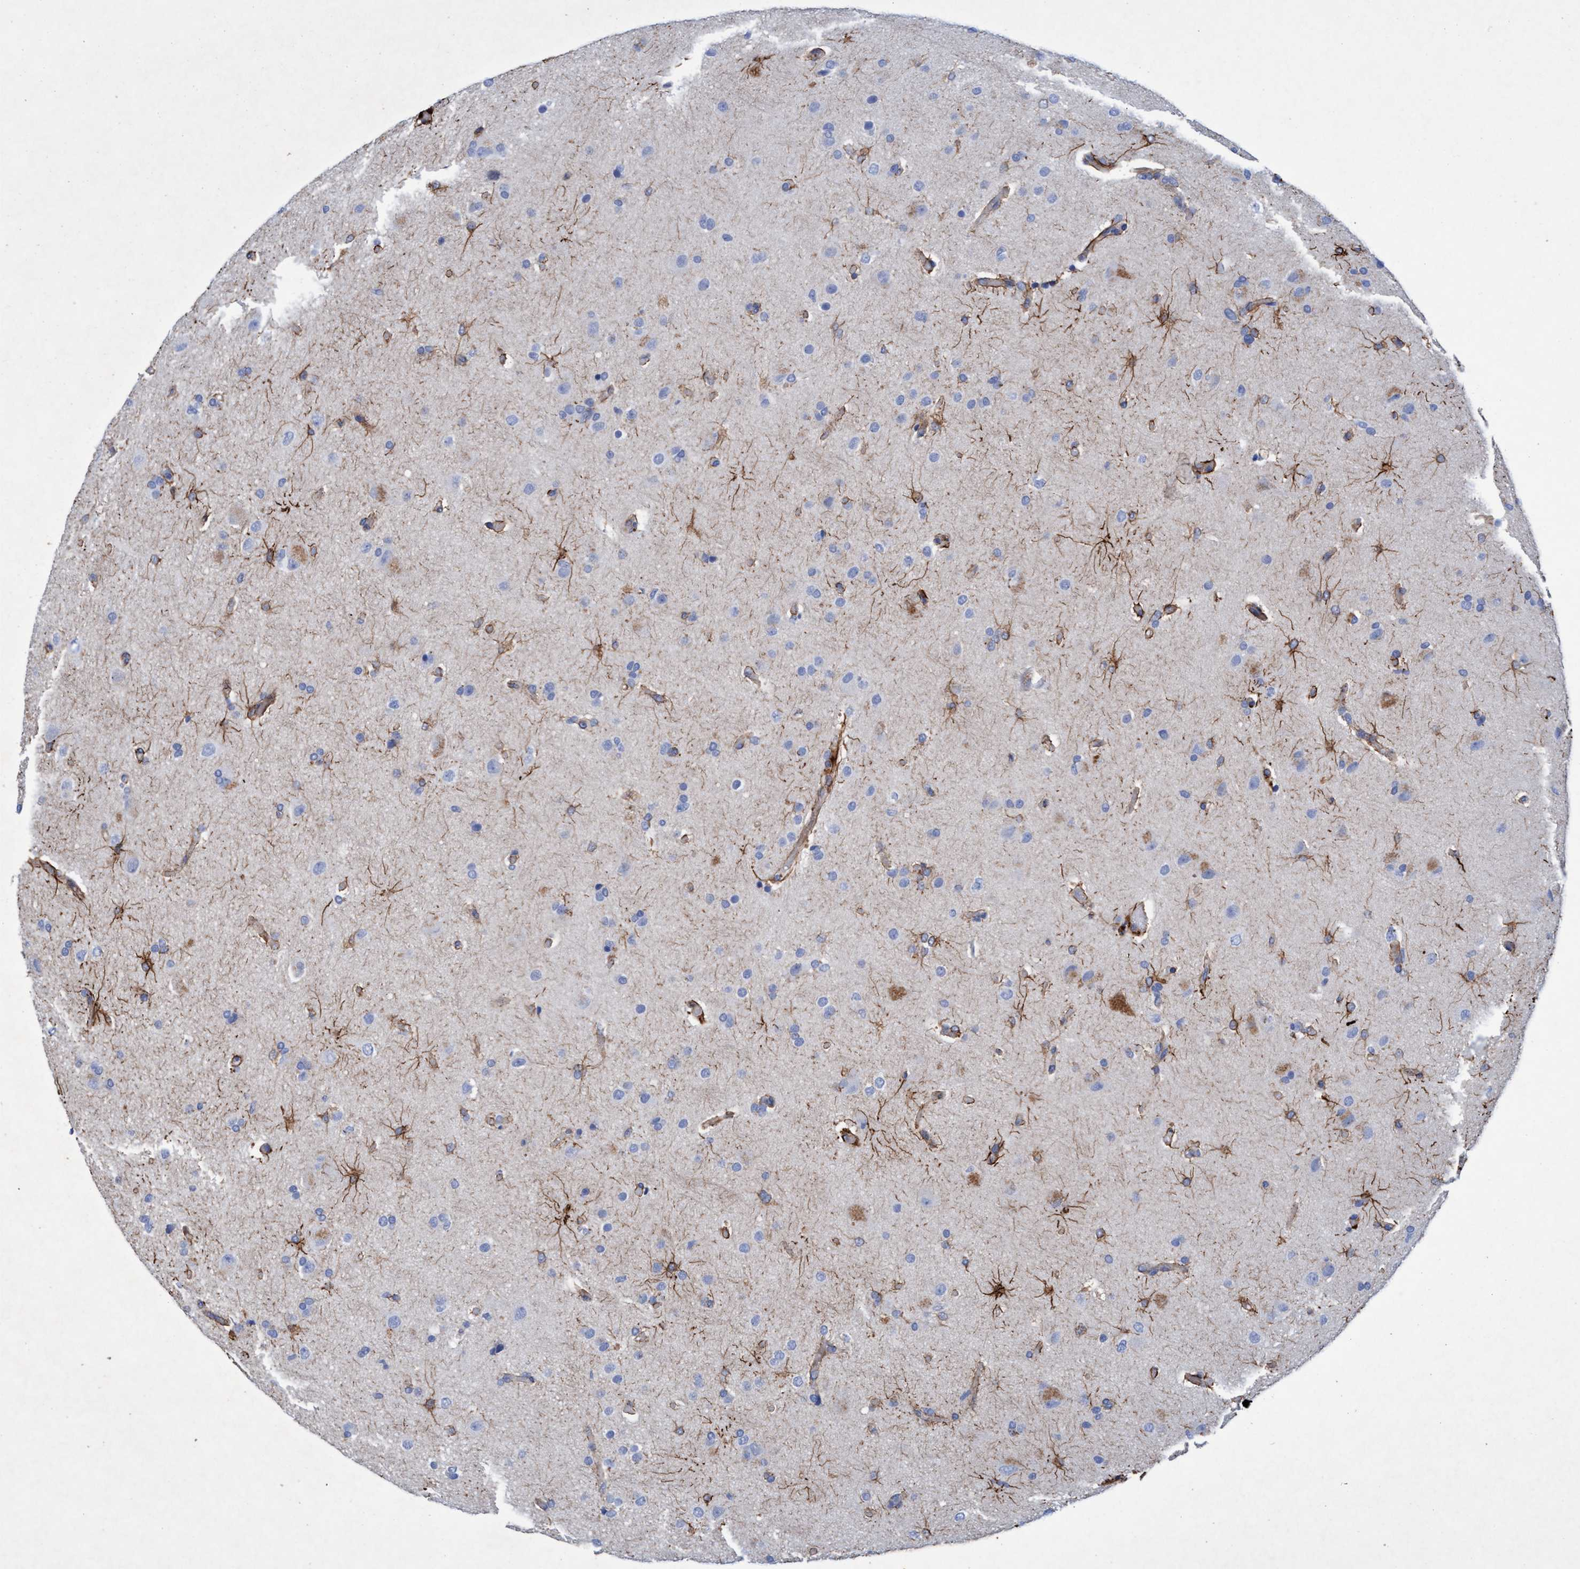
{"staining": {"intensity": "negative", "quantity": "none", "location": "none"}, "tissue": "glioma", "cell_type": "Tumor cells", "image_type": "cancer", "snomed": [{"axis": "morphology", "description": "Glioma, malignant, High grade"}, {"axis": "topography", "description": "Brain"}], "caption": "The IHC image has no significant positivity in tumor cells of malignant glioma (high-grade) tissue.", "gene": "GULP1", "patient": {"sex": "male", "age": 72}}